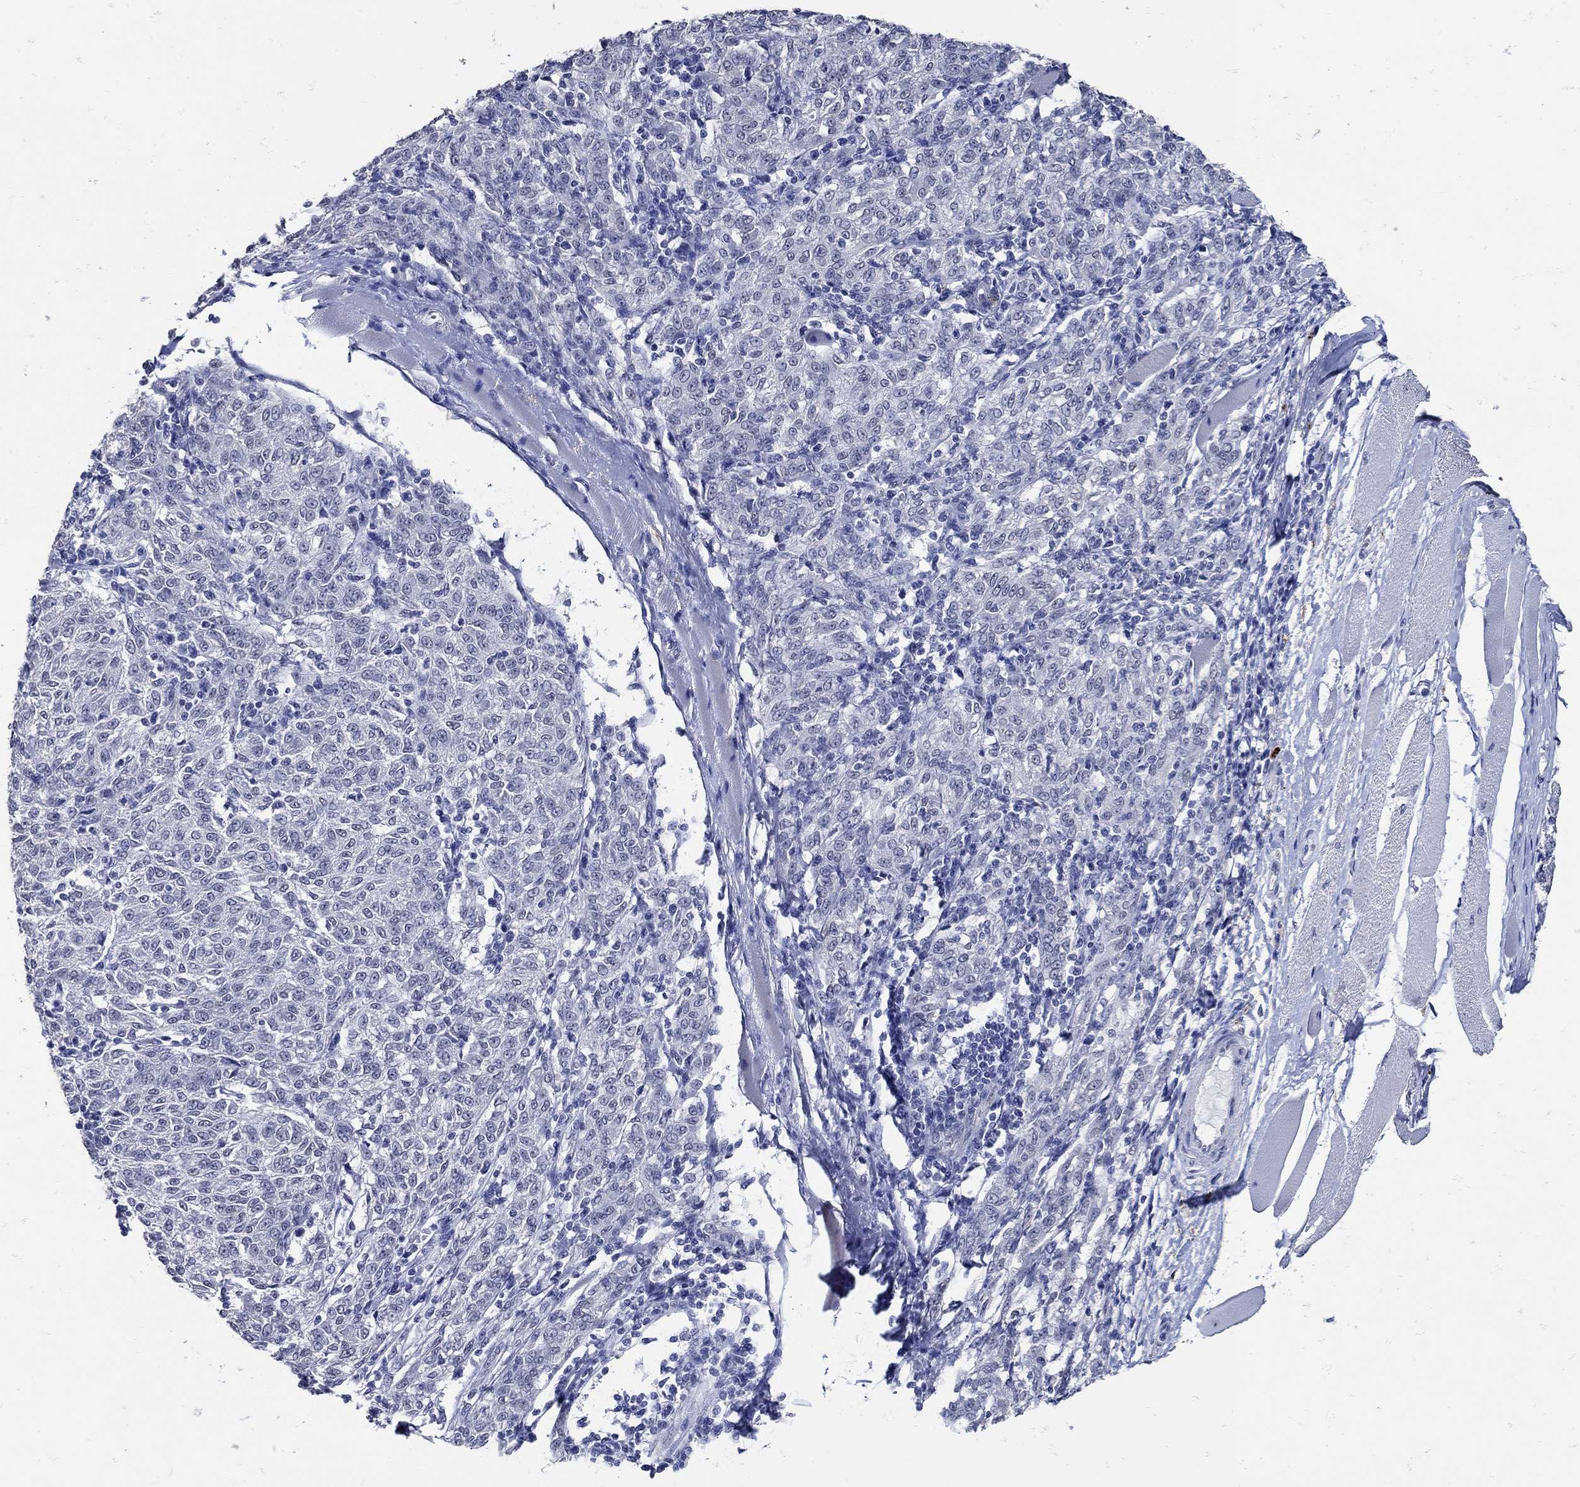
{"staining": {"intensity": "negative", "quantity": "none", "location": "none"}, "tissue": "melanoma", "cell_type": "Tumor cells", "image_type": "cancer", "snomed": [{"axis": "morphology", "description": "Malignant melanoma, NOS"}, {"axis": "topography", "description": "Skin"}], "caption": "A histopathology image of malignant melanoma stained for a protein reveals no brown staining in tumor cells.", "gene": "KCNN3", "patient": {"sex": "female", "age": 72}}